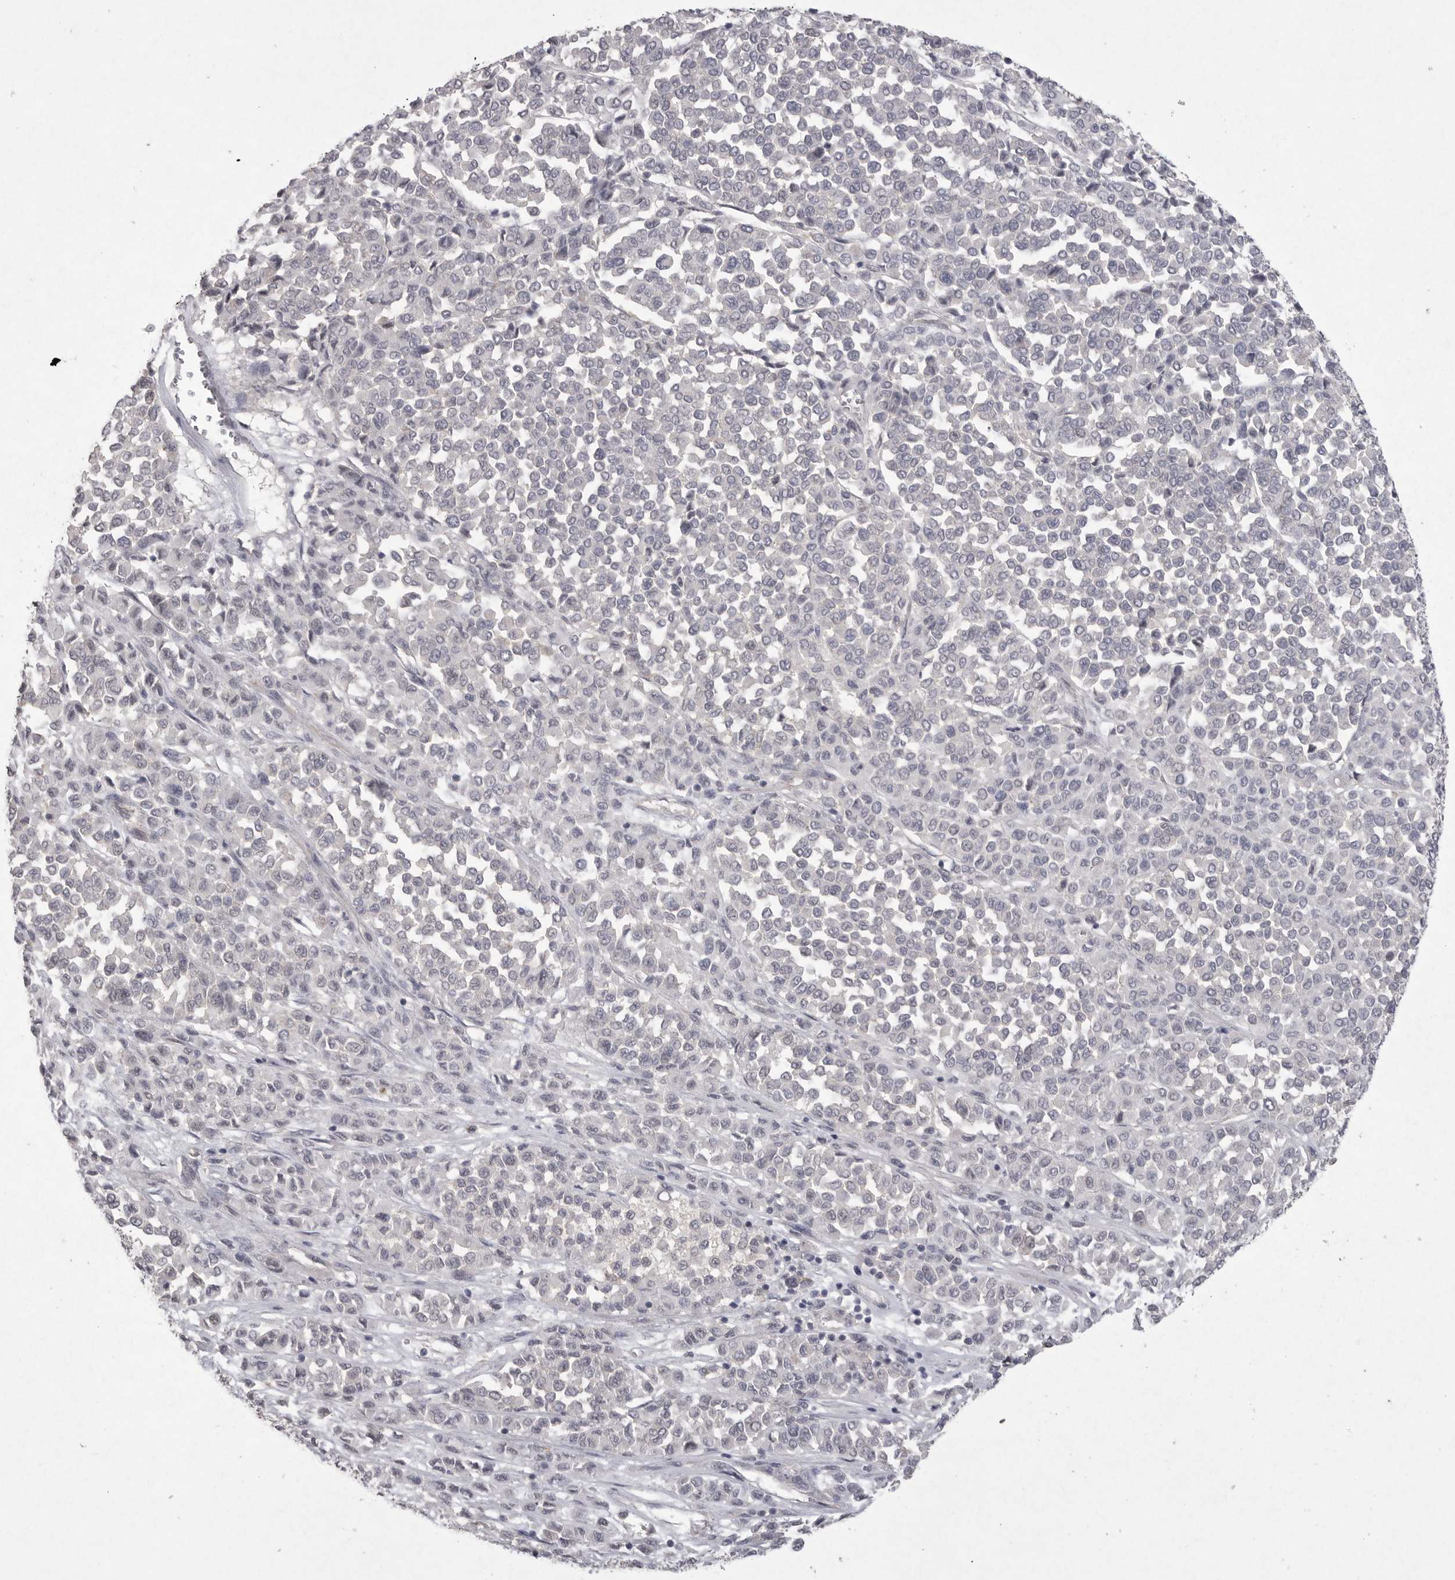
{"staining": {"intensity": "negative", "quantity": "none", "location": "none"}, "tissue": "melanoma", "cell_type": "Tumor cells", "image_type": "cancer", "snomed": [{"axis": "morphology", "description": "Malignant melanoma, Metastatic site"}, {"axis": "topography", "description": "Pancreas"}], "caption": "Malignant melanoma (metastatic site) was stained to show a protein in brown. There is no significant staining in tumor cells.", "gene": "VANGL2", "patient": {"sex": "female", "age": 30}}